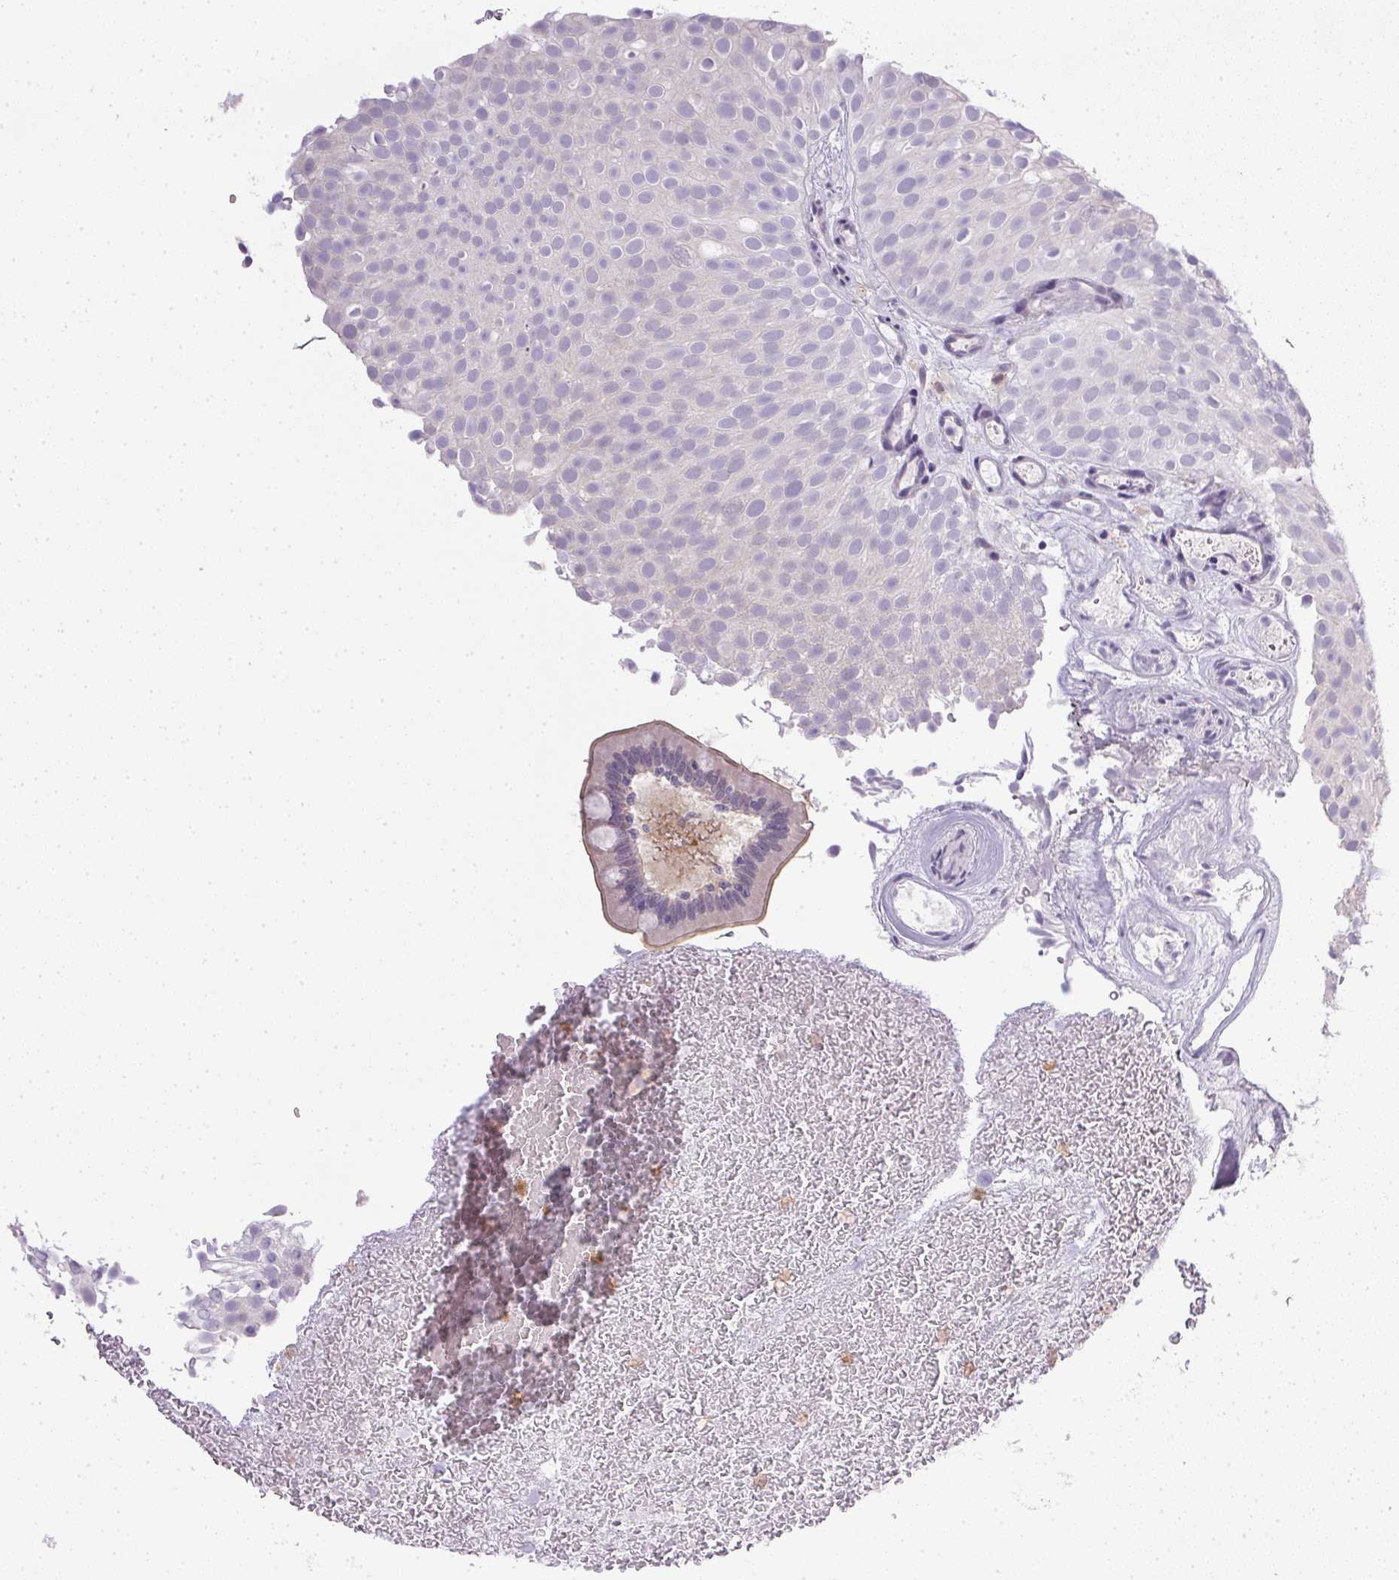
{"staining": {"intensity": "negative", "quantity": "none", "location": "none"}, "tissue": "urothelial cancer", "cell_type": "Tumor cells", "image_type": "cancer", "snomed": [{"axis": "morphology", "description": "Urothelial carcinoma, Low grade"}, {"axis": "topography", "description": "Urinary bladder"}], "caption": "Immunohistochemistry of human urothelial cancer demonstrates no expression in tumor cells. (Brightfield microscopy of DAB immunohistochemistry at high magnification).", "gene": "DNAJC5G", "patient": {"sex": "male", "age": 78}}